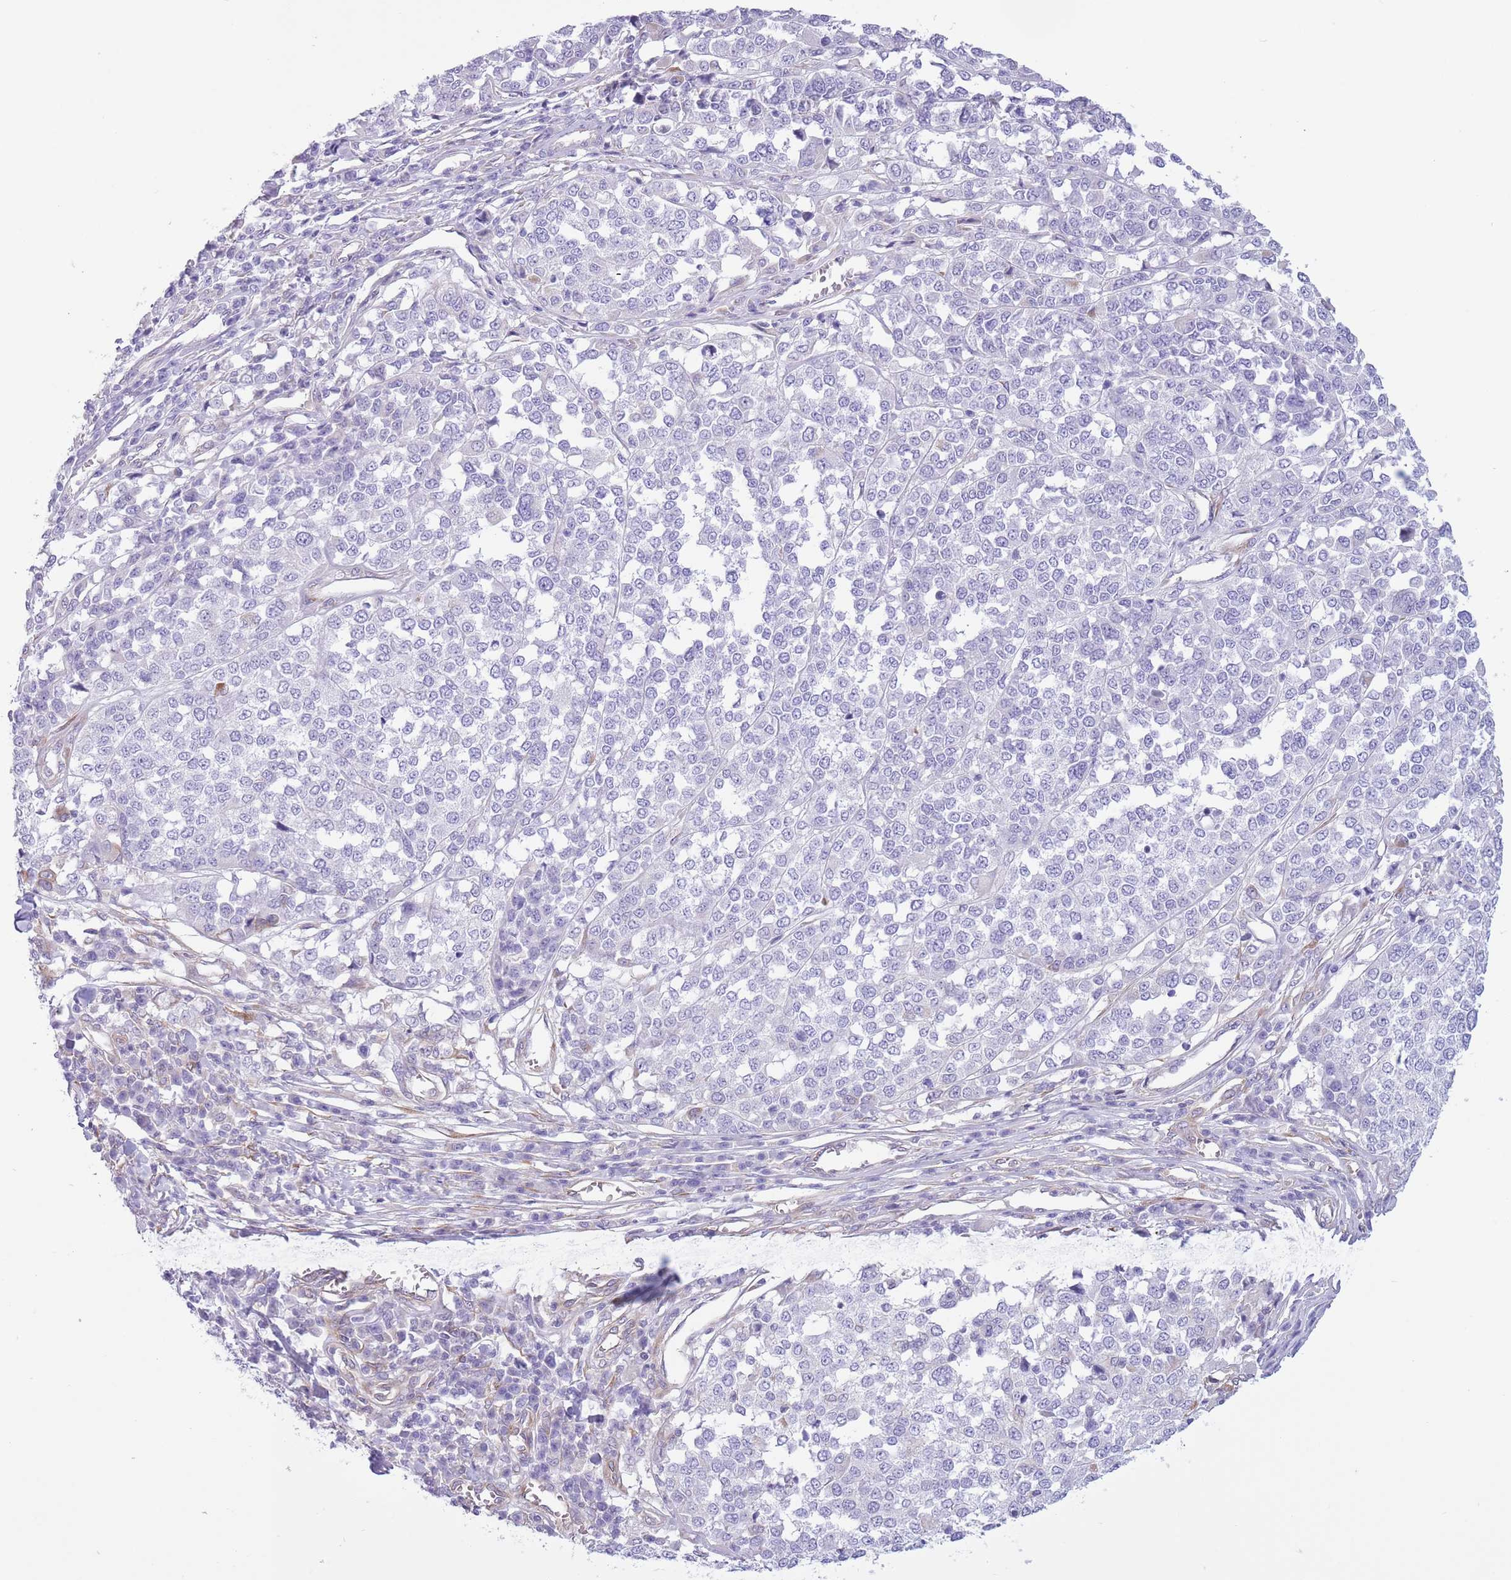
{"staining": {"intensity": "negative", "quantity": "none", "location": "none"}, "tissue": "melanoma", "cell_type": "Tumor cells", "image_type": "cancer", "snomed": [{"axis": "morphology", "description": "Malignant melanoma, Metastatic site"}, {"axis": "topography", "description": "Lymph node"}], "caption": "Tumor cells show no significant staining in malignant melanoma (metastatic site). (DAB (3,3'-diaminobenzidine) immunohistochemistry (IHC) with hematoxylin counter stain).", "gene": "RBP3", "patient": {"sex": "male", "age": 44}}